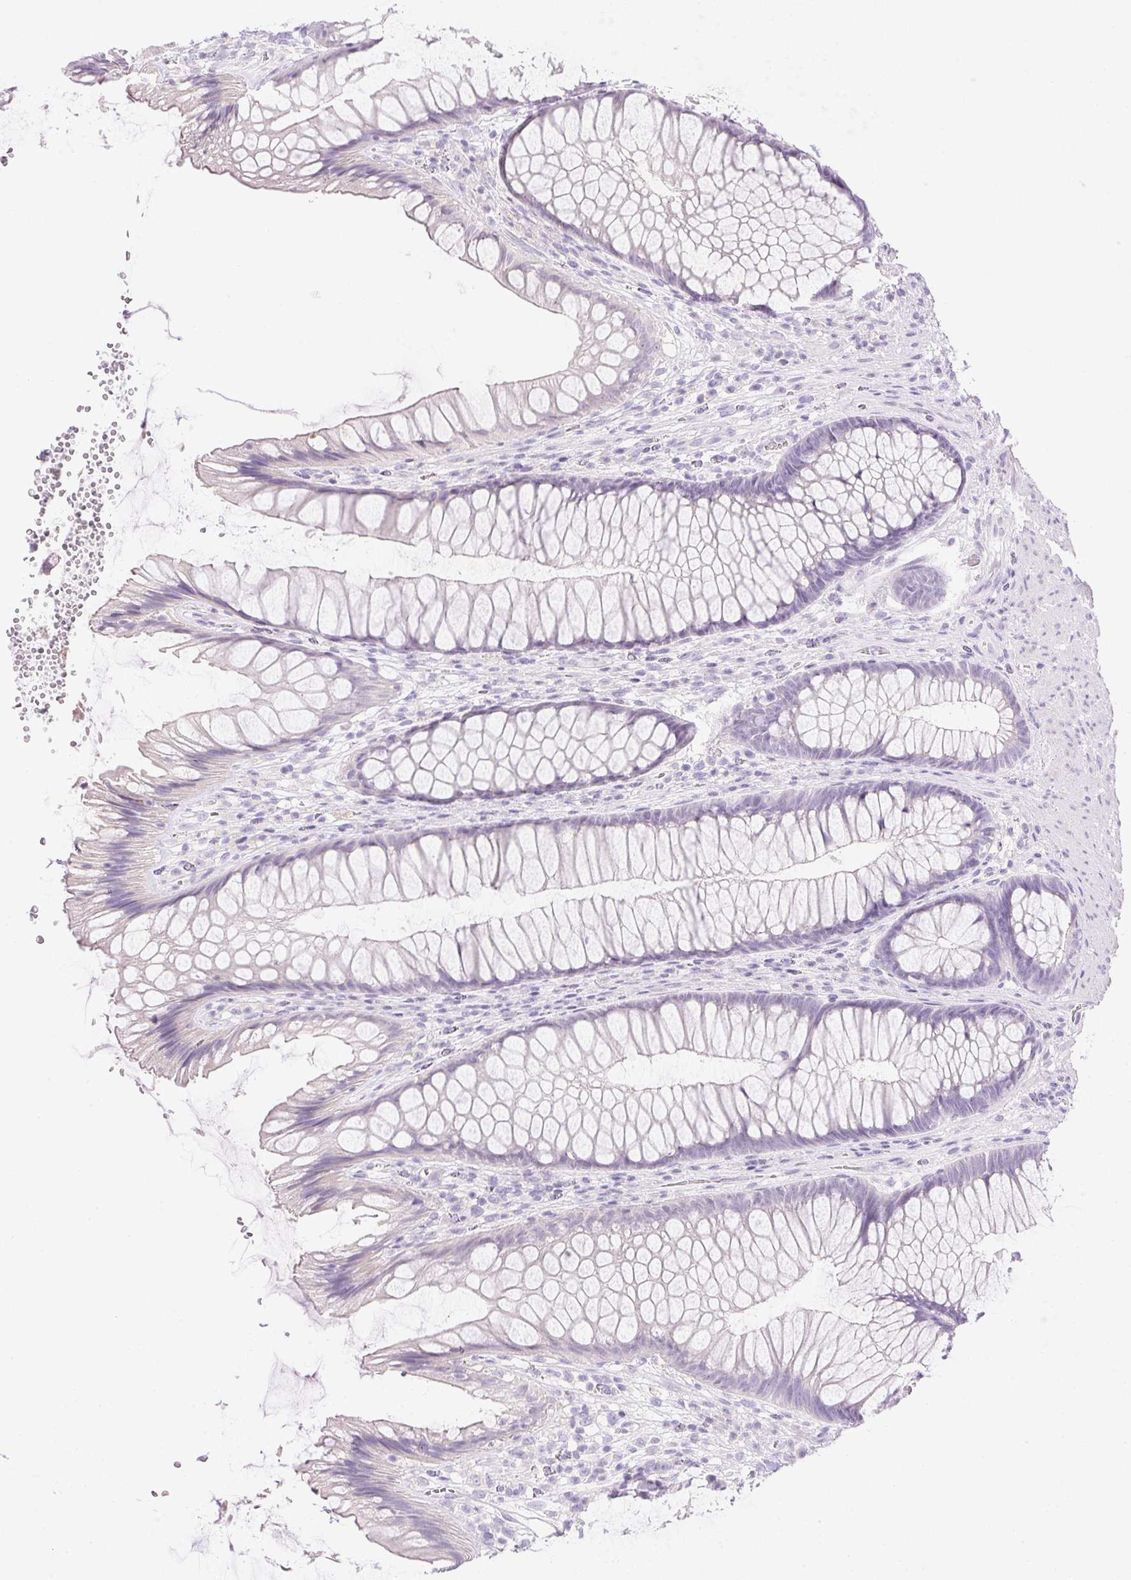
{"staining": {"intensity": "negative", "quantity": "none", "location": "none"}, "tissue": "rectum", "cell_type": "Glandular cells", "image_type": "normal", "snomed": [{"axis": "morphology", "description": "Normal tissue, NOS"}, {"axis": "topography", "description": "Rectum"}], "caption": "A histopathology image of rectum stained for a protein reveals no brown staining in glandular cells. Nuclei are stained in blue.", "gene": "CTRL", "patient": {"sex": "male", "age": 53}}